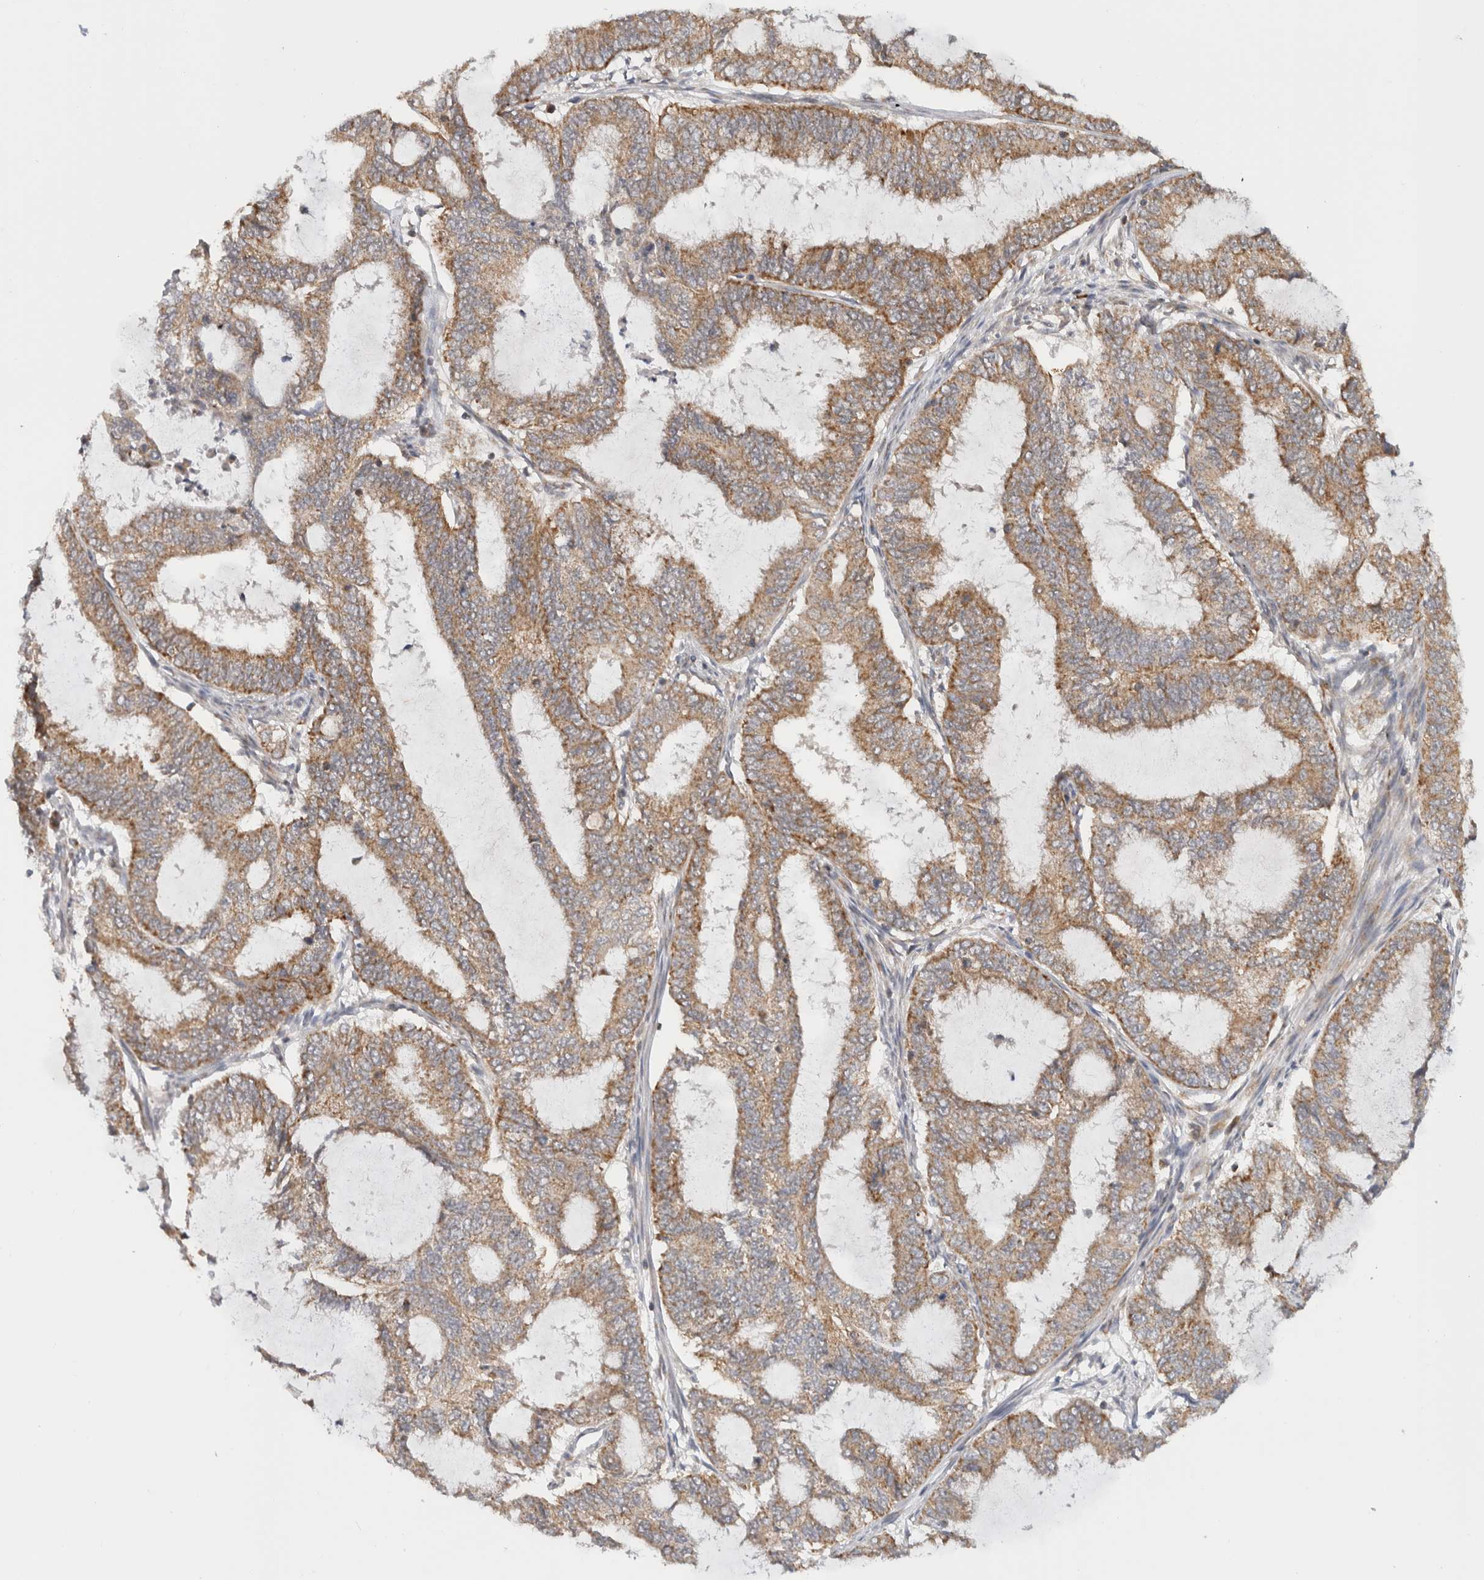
{"staining": {"intensity": "moderate", "quantity": ">75%", "location": "cytoplasmic/membranous"}, "tissue": "endometrial cancer", "cell_type": "Tumor cells", "image_type": "cancer", "snomed": [{"axis": "morphology", "description": "Adenocarcinoma, NOS"}, {"axis": "topography", "description": "Endometrium"}], "caption": "Tumor cells show medium levels of moderate cytoplasmic/membranous positivity in about >75% of cells in adenocarcinoma (endometrial). Nuclei are stained in blue.", "gene": "CMC2", "patient": {"sex": "female", "age": 51}}